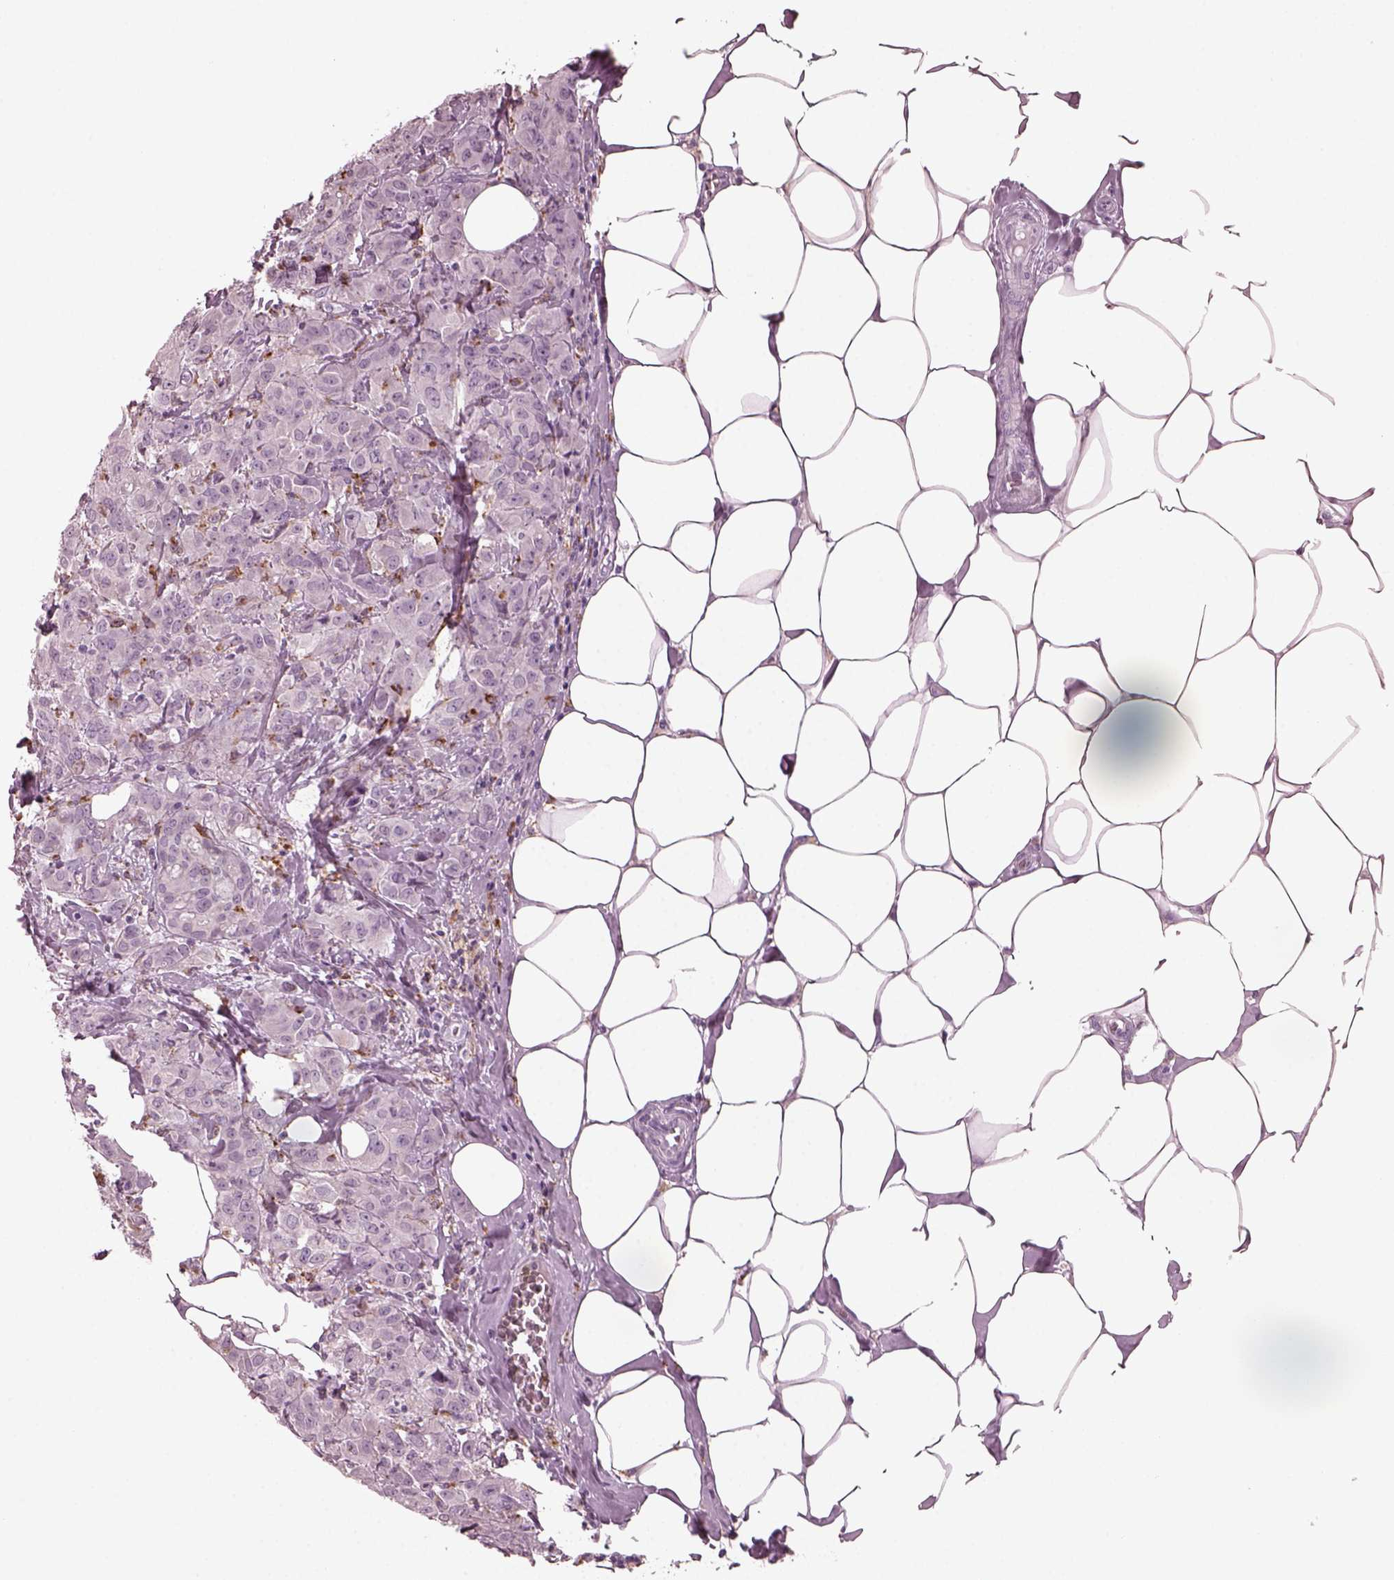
{"staining": {"intensity": "negative", "quantity": "none", "location": "none"}, "tissue": "breast cancer", "cell_type": "Tumor cells", "image_type": "cancer", "snomed": [{"axis": "morphology", "description": "Normal tissue, NOS"}, {"axis": "morphology", "description": "Duct carcinoma"}, {"axis": "topography", "description": "Breast"}], "caption": "The IHC photomicrograph has no significant positivity in tumor cells of infiltrating ductal carcinoma (breast) tissue.", "gene": "SLAMF8", "patient": {"sex": "female", "age": 43}}